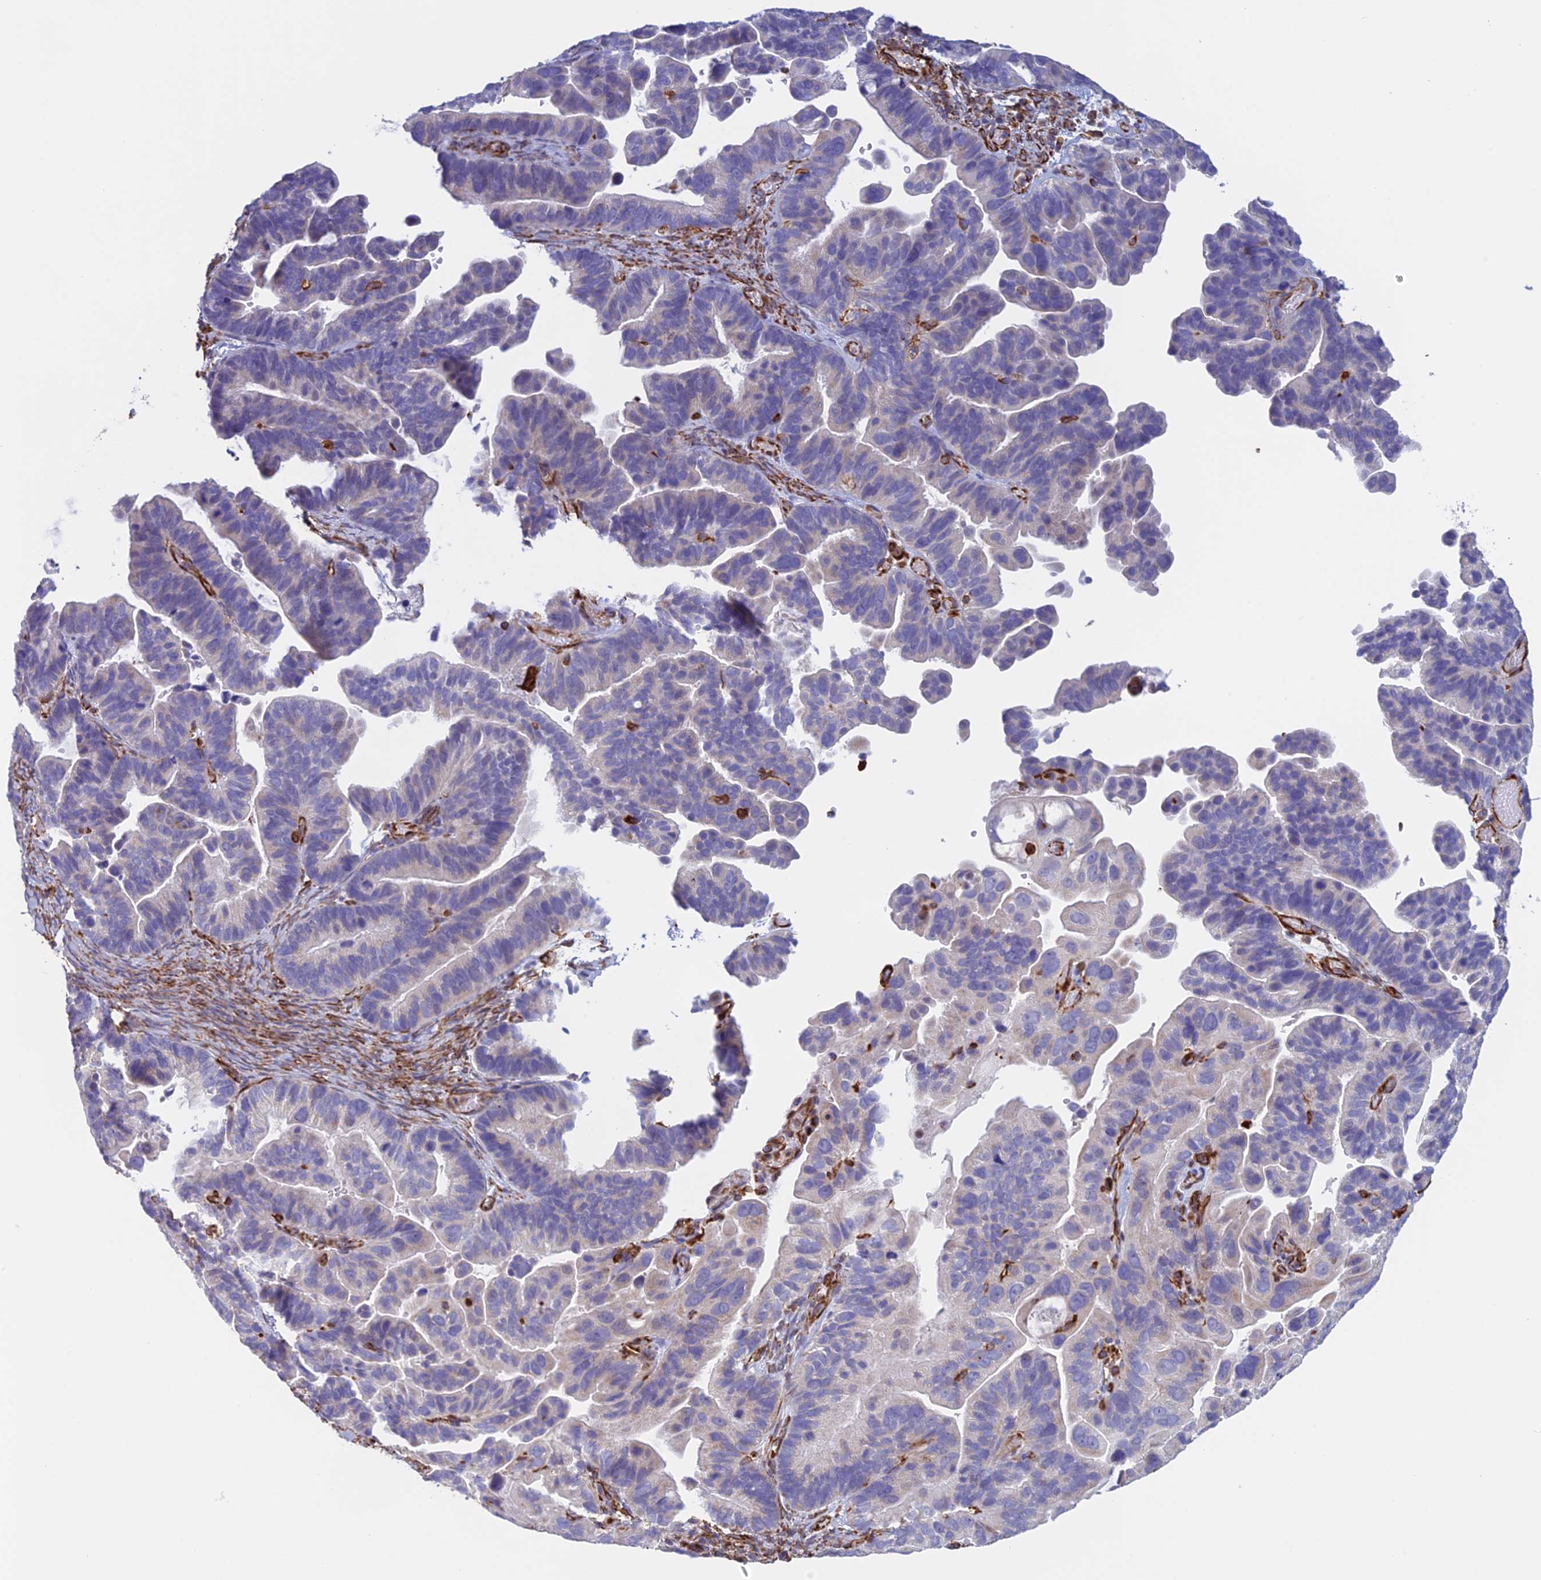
{"staining": {"intensity": "negative", "quantity": "none", "location": "none"}, "tissue": "ovarian cancer", "cell_type": "Tumor cells", "image_type": "cancer", "snomed": [{"axis": "morphology", "description": "Cystadenocarcinoma, serous, NOS"}, {"axis": "topography", "description": "Ovary"}], "caption": "The photomicrograph demonstrates no significant staining in tumor cells of serous cystadenocarcinoma (ovarian).", "gene": "FBXL20", "patient": {"sex": "female", "age": 56}}